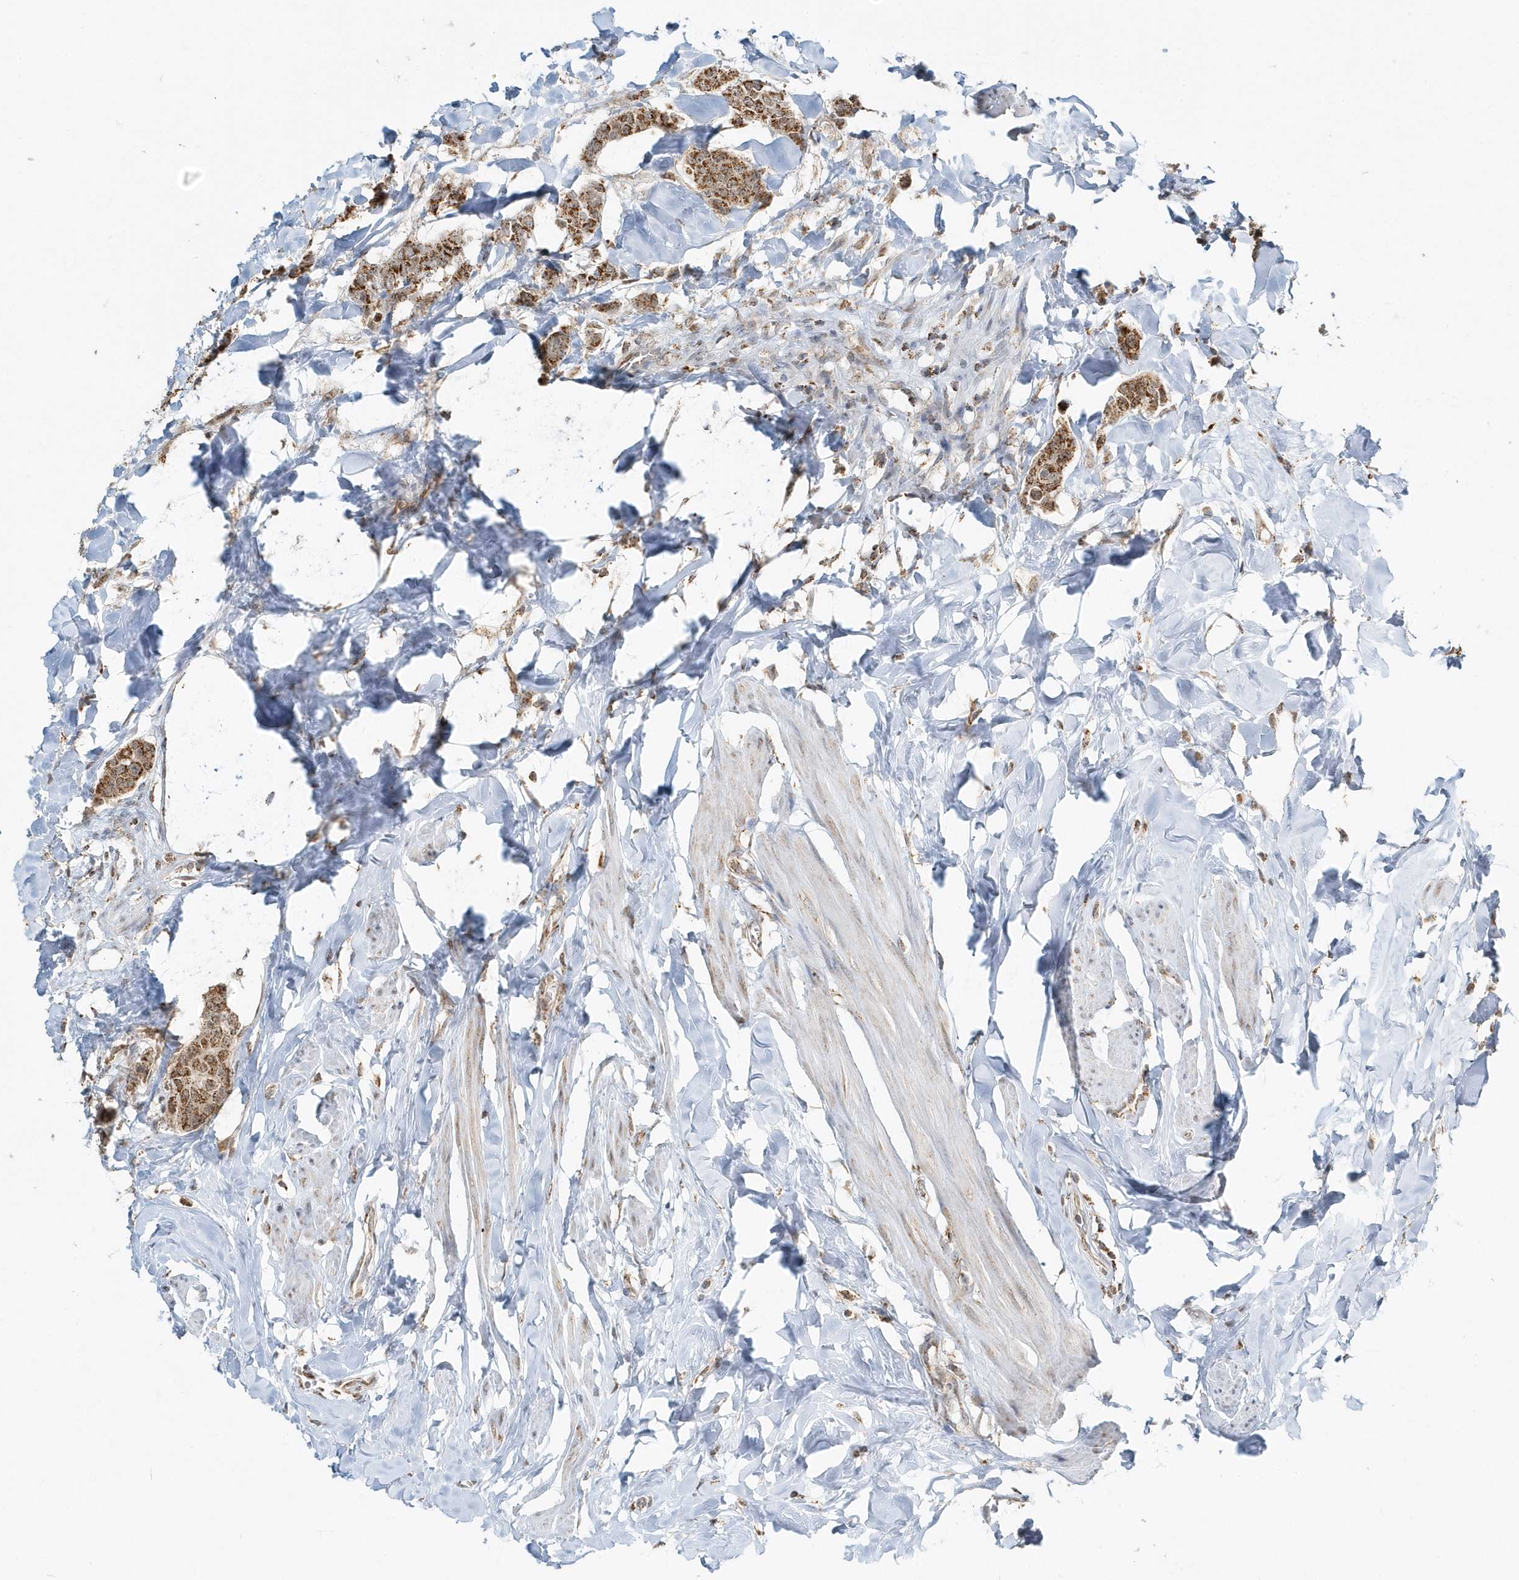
{"staining": {"intensity": "strong", "quantity": ">75%", "location": "cytoplasmic/membranous"}, "tissue": "breast cancer", "cell_type": "Tumor cells", "image_type": "cancer", "snomed": [{"axis": "morphology", "description": "Duct carcinoma"}, {"axis": "topography", "description": "Breast"}], "caption": "Breast cancer stained for a protein (brown) displays strong cytoplasmic/membranous positive expression in approximately >75% of tumor cells.", "gene": "PSMD6", "patient": {"sex": "female", "age": 40}}